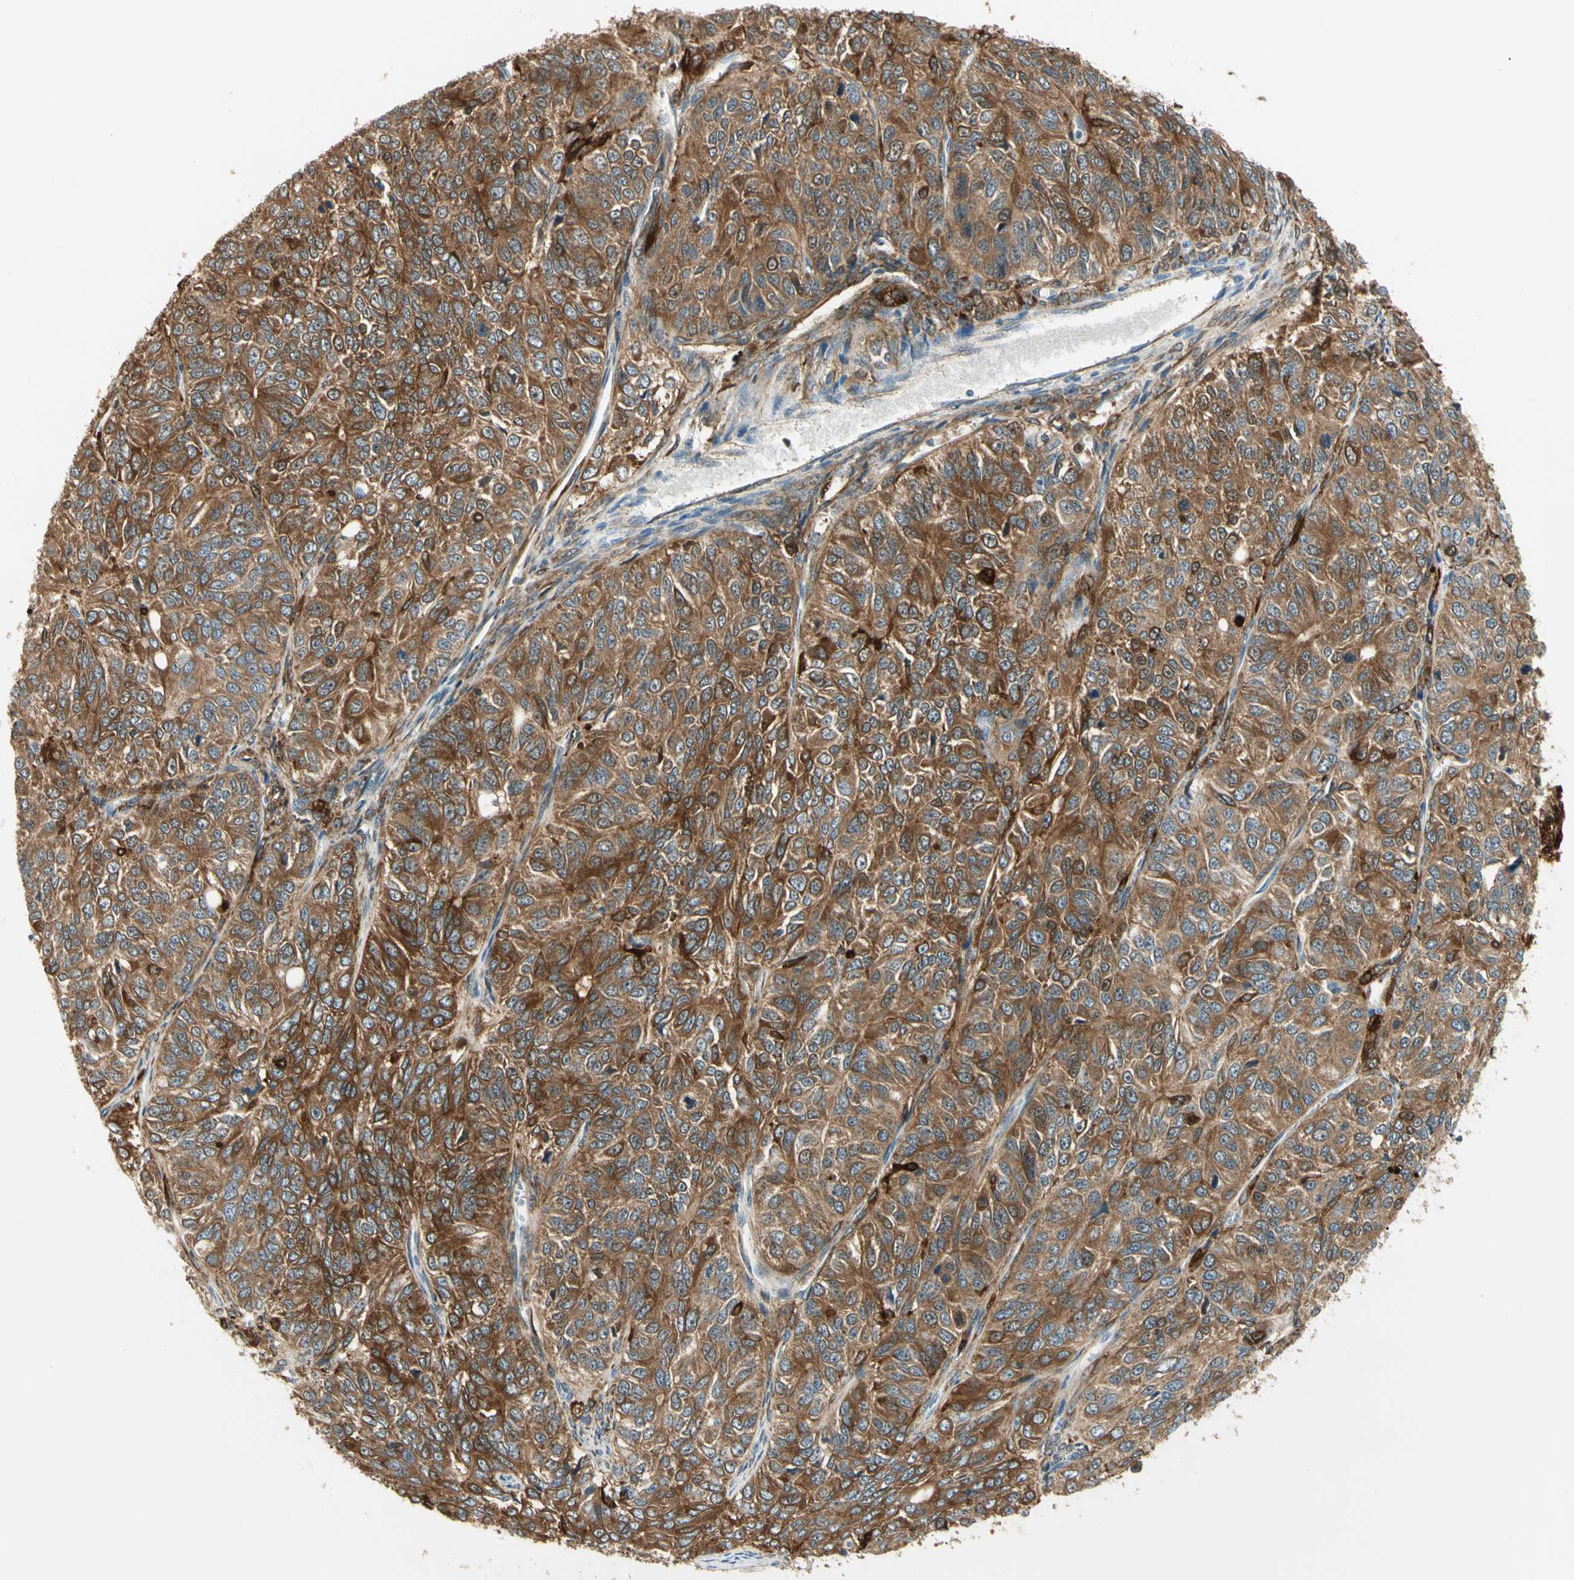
{"staining": {"intensity": "strong", "quantity": ">75%", "location": "cytoplasmic/membranous"}, "tissue": "ovarian cancer", "cell_type": "Tumor cells", "image_type": "cancer", "snomed": [{"axis": "morphology", "description": "Carcinoma, endometroid"}, {"axis": "topography", "description": "Ovary"}], "caption": "Human ovarian cancer stained with a protein marker displays strong staining in tumor cells.", "gene": "FTH1", "patient": {"sex": "female", "age": 51}}